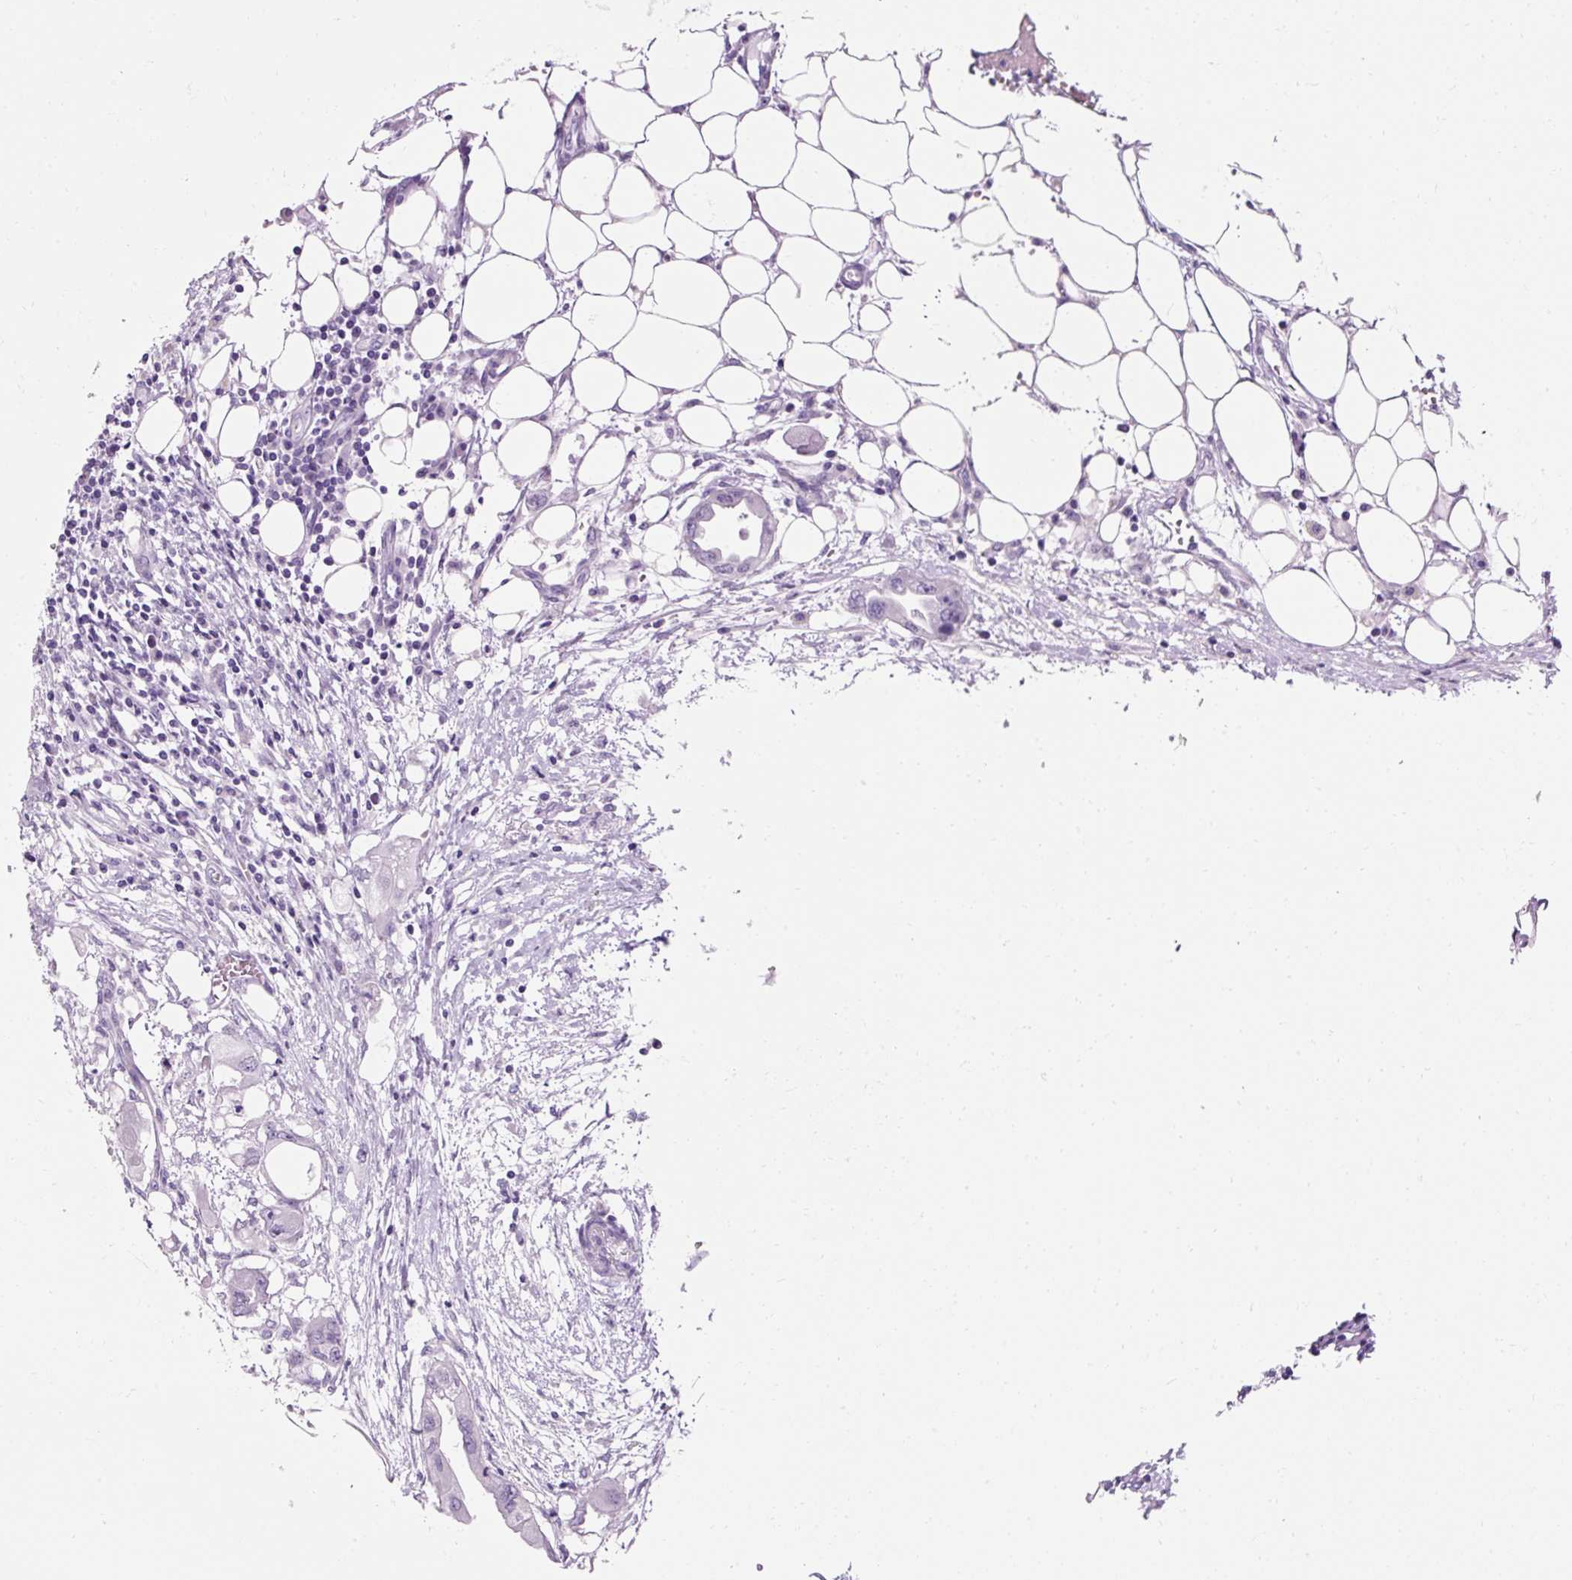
{"staining": {"intensity": "negative", "quantity": "none", "location": "none"}, "tissue": "endometrial cancer", "cell_type": "Tumor cells", "image_type": "cancer", "snomed": [{"axis": "morphology", "description": "Adenocarcinoma, NOS"}, {"axis": "morphology", "description": "Adenocarcinoma, metastatic, NOS"}, {"axis": "topography", "description": "Adipose tissue"}, {"axis": "topography", "description": "Endometrium"}], "caption": "A high-resolution histopathology image shows immunohistochemistry staining of endometrial cancer, which demonstrates no significant staining in tumor cells.", "gene": "ZNF610", "patient": {"sex": "female", "age": 67}}